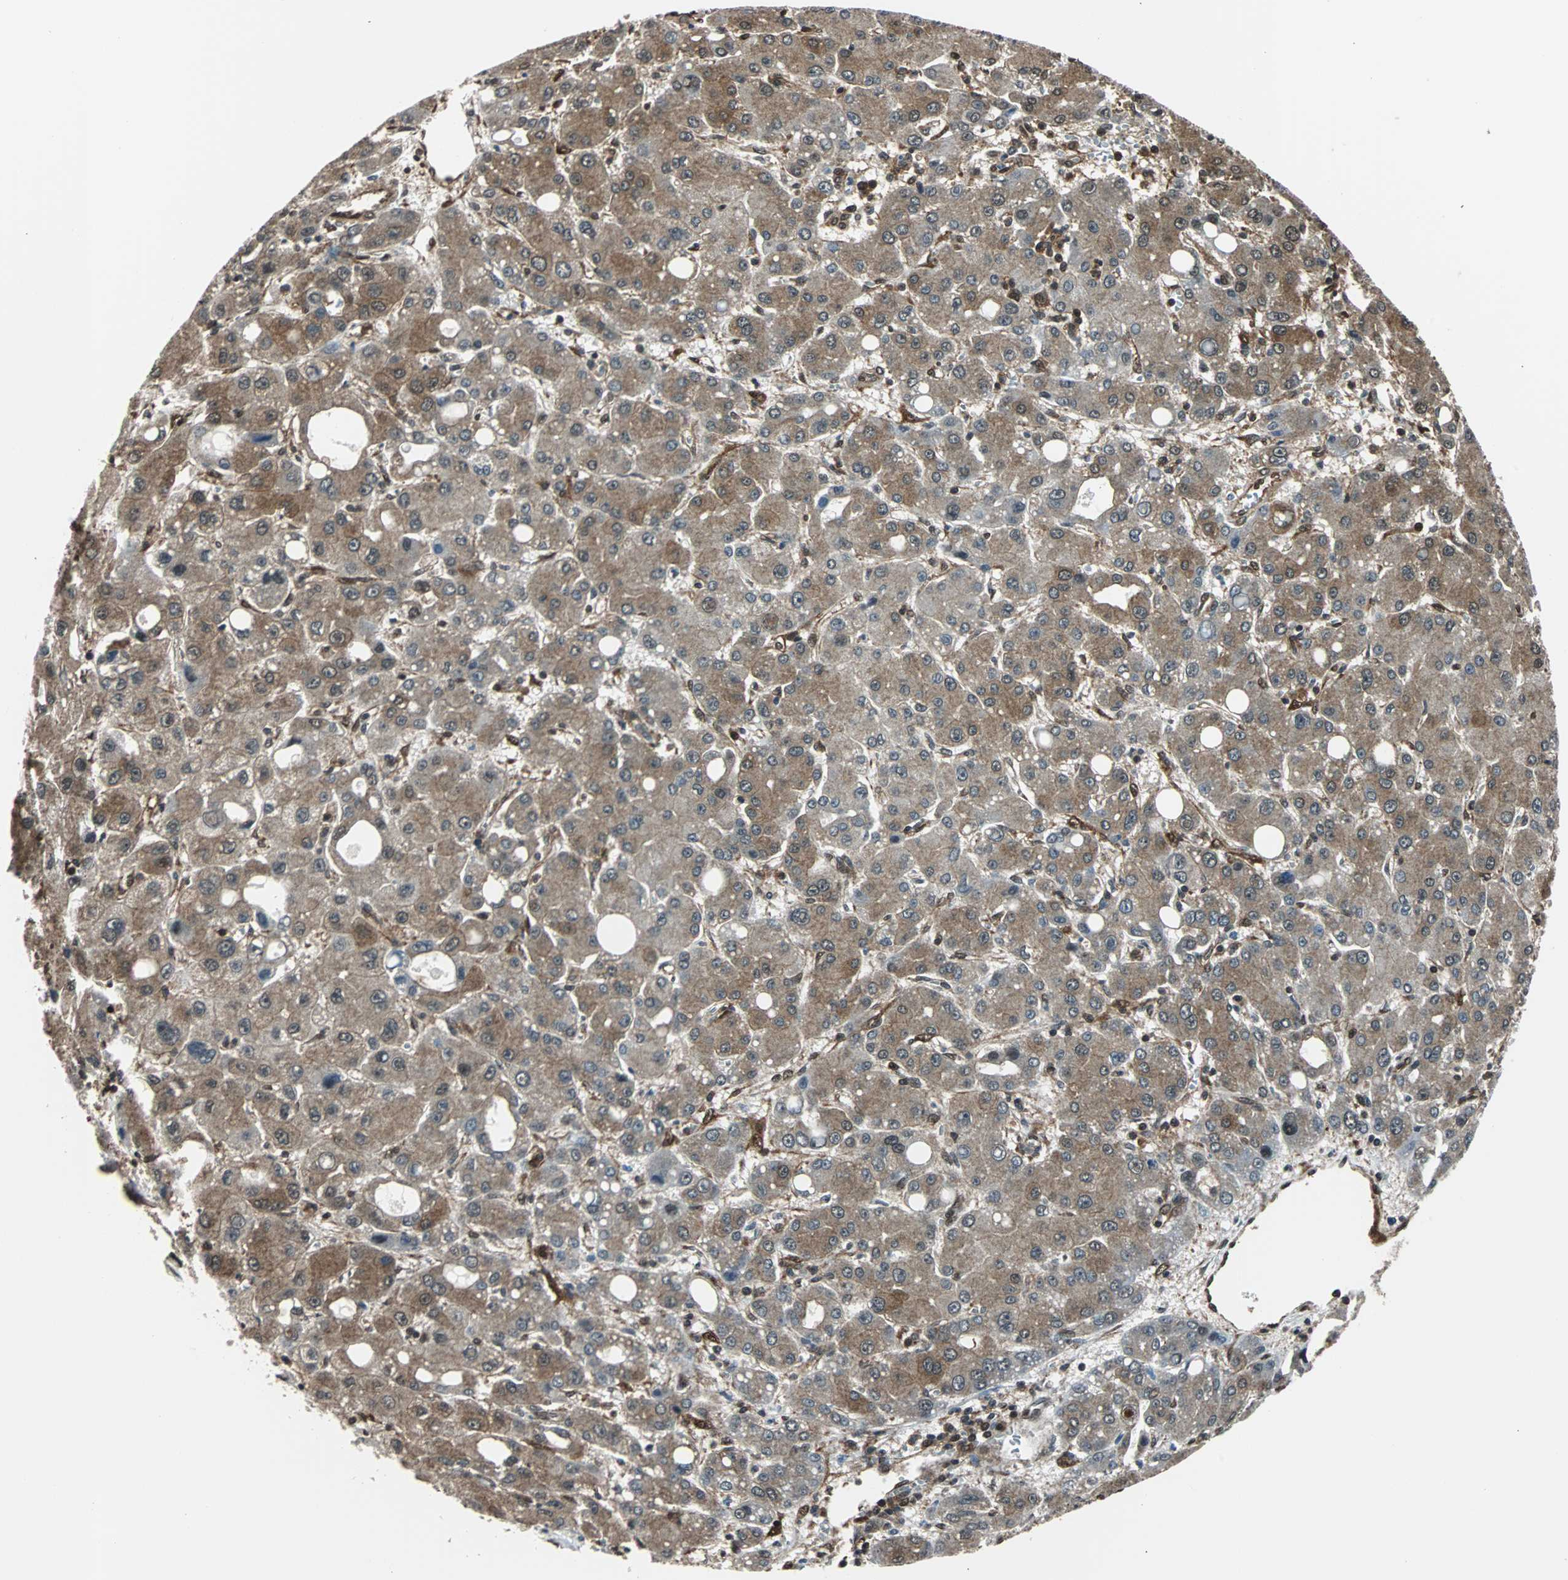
{"staining": {"intensity": "moderate", "quantity": ">75%", "location": "cytoplasmic/membranous"}, "tissue": "liver cancer", "cell_type": "Tumor cells", "image_type": "cancer", "snomed": [{"axis": "morphology", "description": "Carcinoma, Hepatocellular, NOS"}, {"axis": "topography", "description": "Liver"}], "caption": "The immunohistochemical stain highlights moderate cytoplasmic/membranous positivity in tumor cells of liver cancer tissue.", "gene": "VCP", "patient": {"sex": "male", "age": 55}}